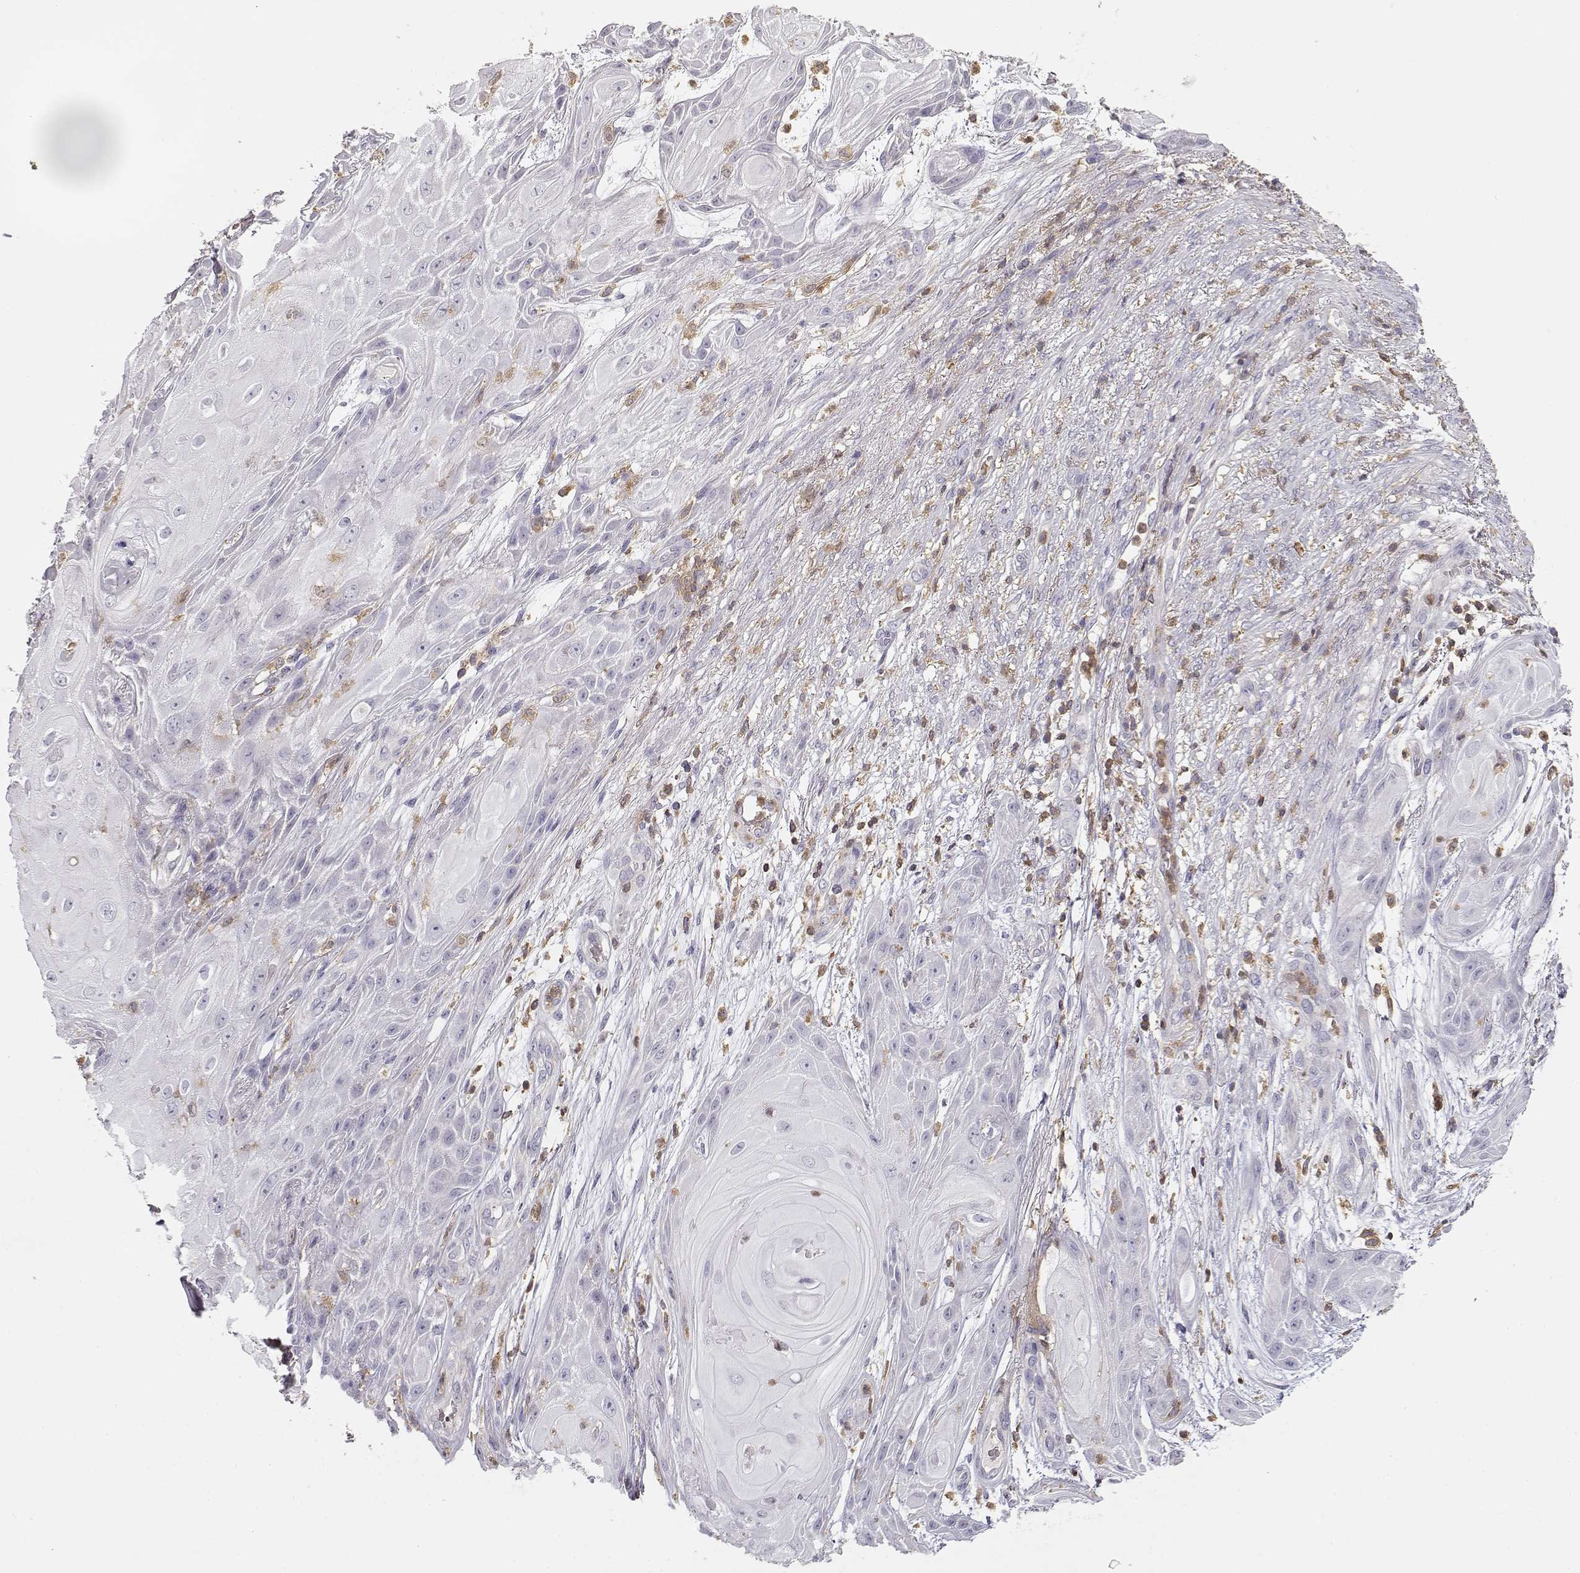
{"staining": {"intensity": "negative", "quantity": "none", "location": "none"}, "tissue": "skin cancer", "cell_type": "Tumor cells", "image_type": "cancer", "snomed": [{"axis": "morphology", "description": "Squamous cell carcinoma, NOS"}, {"axis": "topography", "description": "Skin"}], "caption": "Tumor cells are negative for brown protein staining in squamous cell carcinoma (skin).", "gene": "VAV1", "patient": {"sex": "male", "age": 62}}